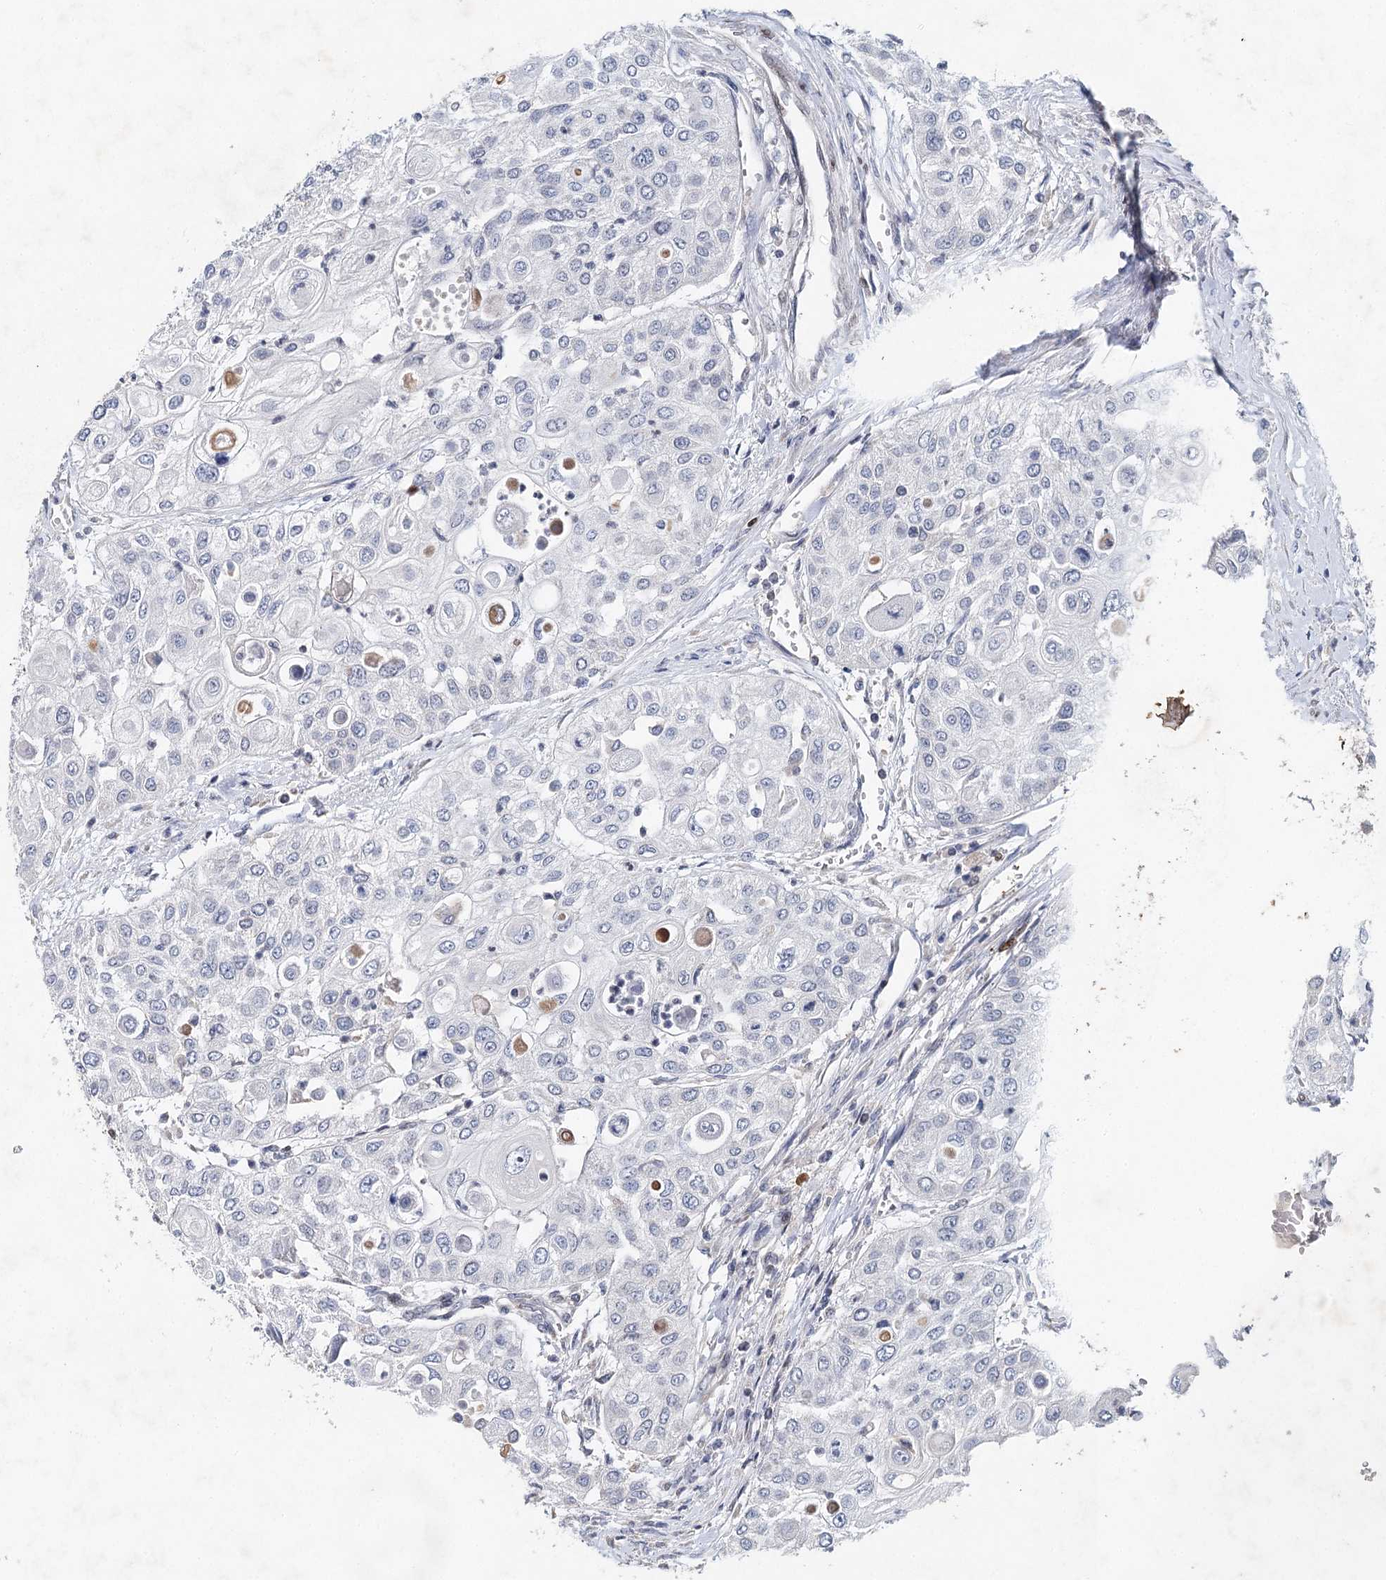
{"staining": {"intensity": "negative", "quantity": "none", "location": "none"}, "tissue": "urothelial cancer", "cell_type": "Tumor cells", "image_type": "cancer", "snomed": [{"axis": "morphology", "description": "Urothelial carcinoma, High grade"}, {"axis": "topography", "description": "Urinary bladder"}], "caption": "Tumor cells show no significant positivity in urothelial carcinoma (high-grade). (Brightfield microscopy of DAB (3,3'-diaminobenzidine) immunohistochemistry at high magnification).", "gene": "FRMD4A", "patient": {"sex": "female", "age": 79}}